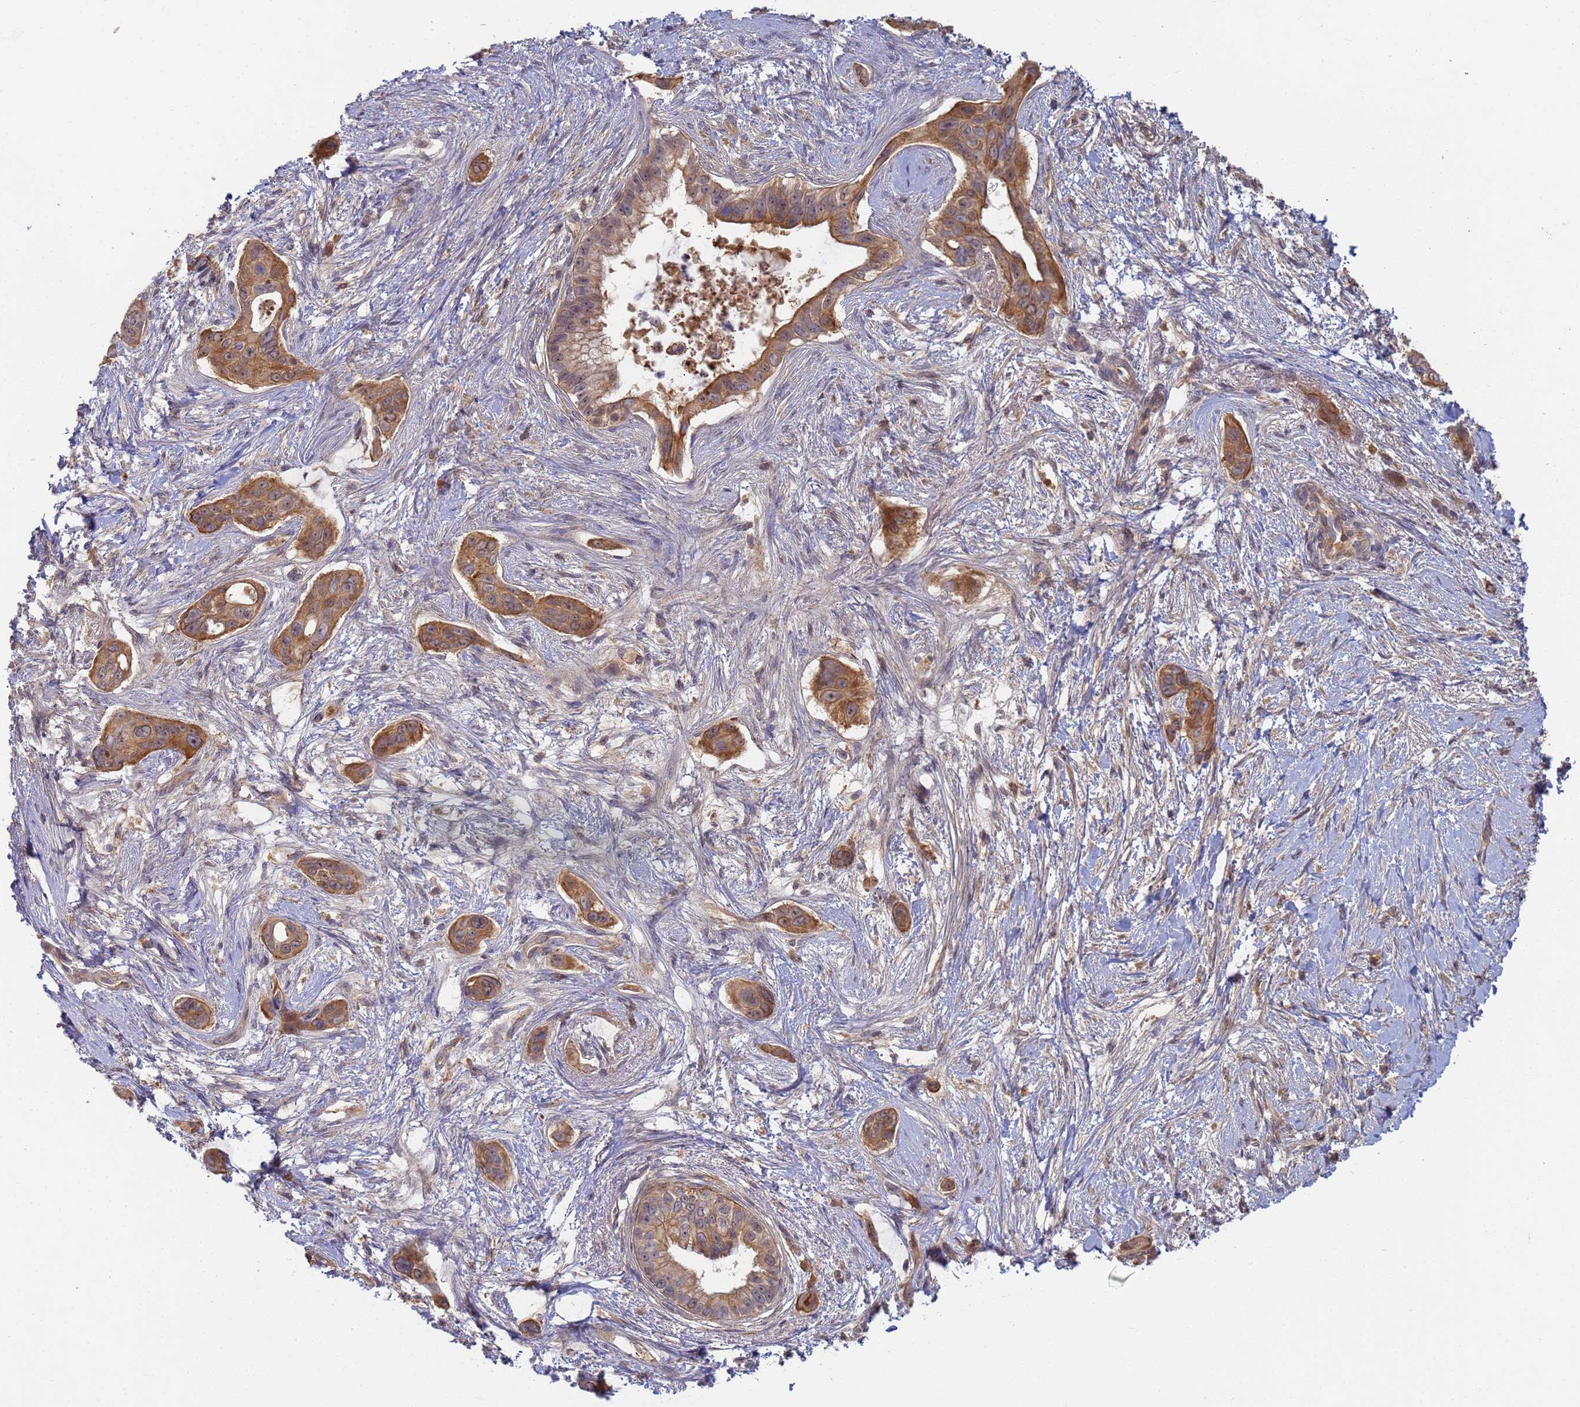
{"staining": {"intensity": "moderate", "quantity": ">75%", "location": "cytoplasmic/membranous"}, "tissue": "pancreatic cancer", "cell_type": "Tumor cells", "image_type": "cancer", "snomed": [{"axis": "morphology", "description": "Adenocarcinoma, NOS"}, {"axis": "topography", "description": "Pancreas"}], "caption": "The immunohistochemical stain labels moderate cytoplasmic/membranous expression in tumor cells of adenocarcinoma (pancreatic) tissue.", "gene": "SHARPIN", "patient": {"sex": "male", "age": 72}}